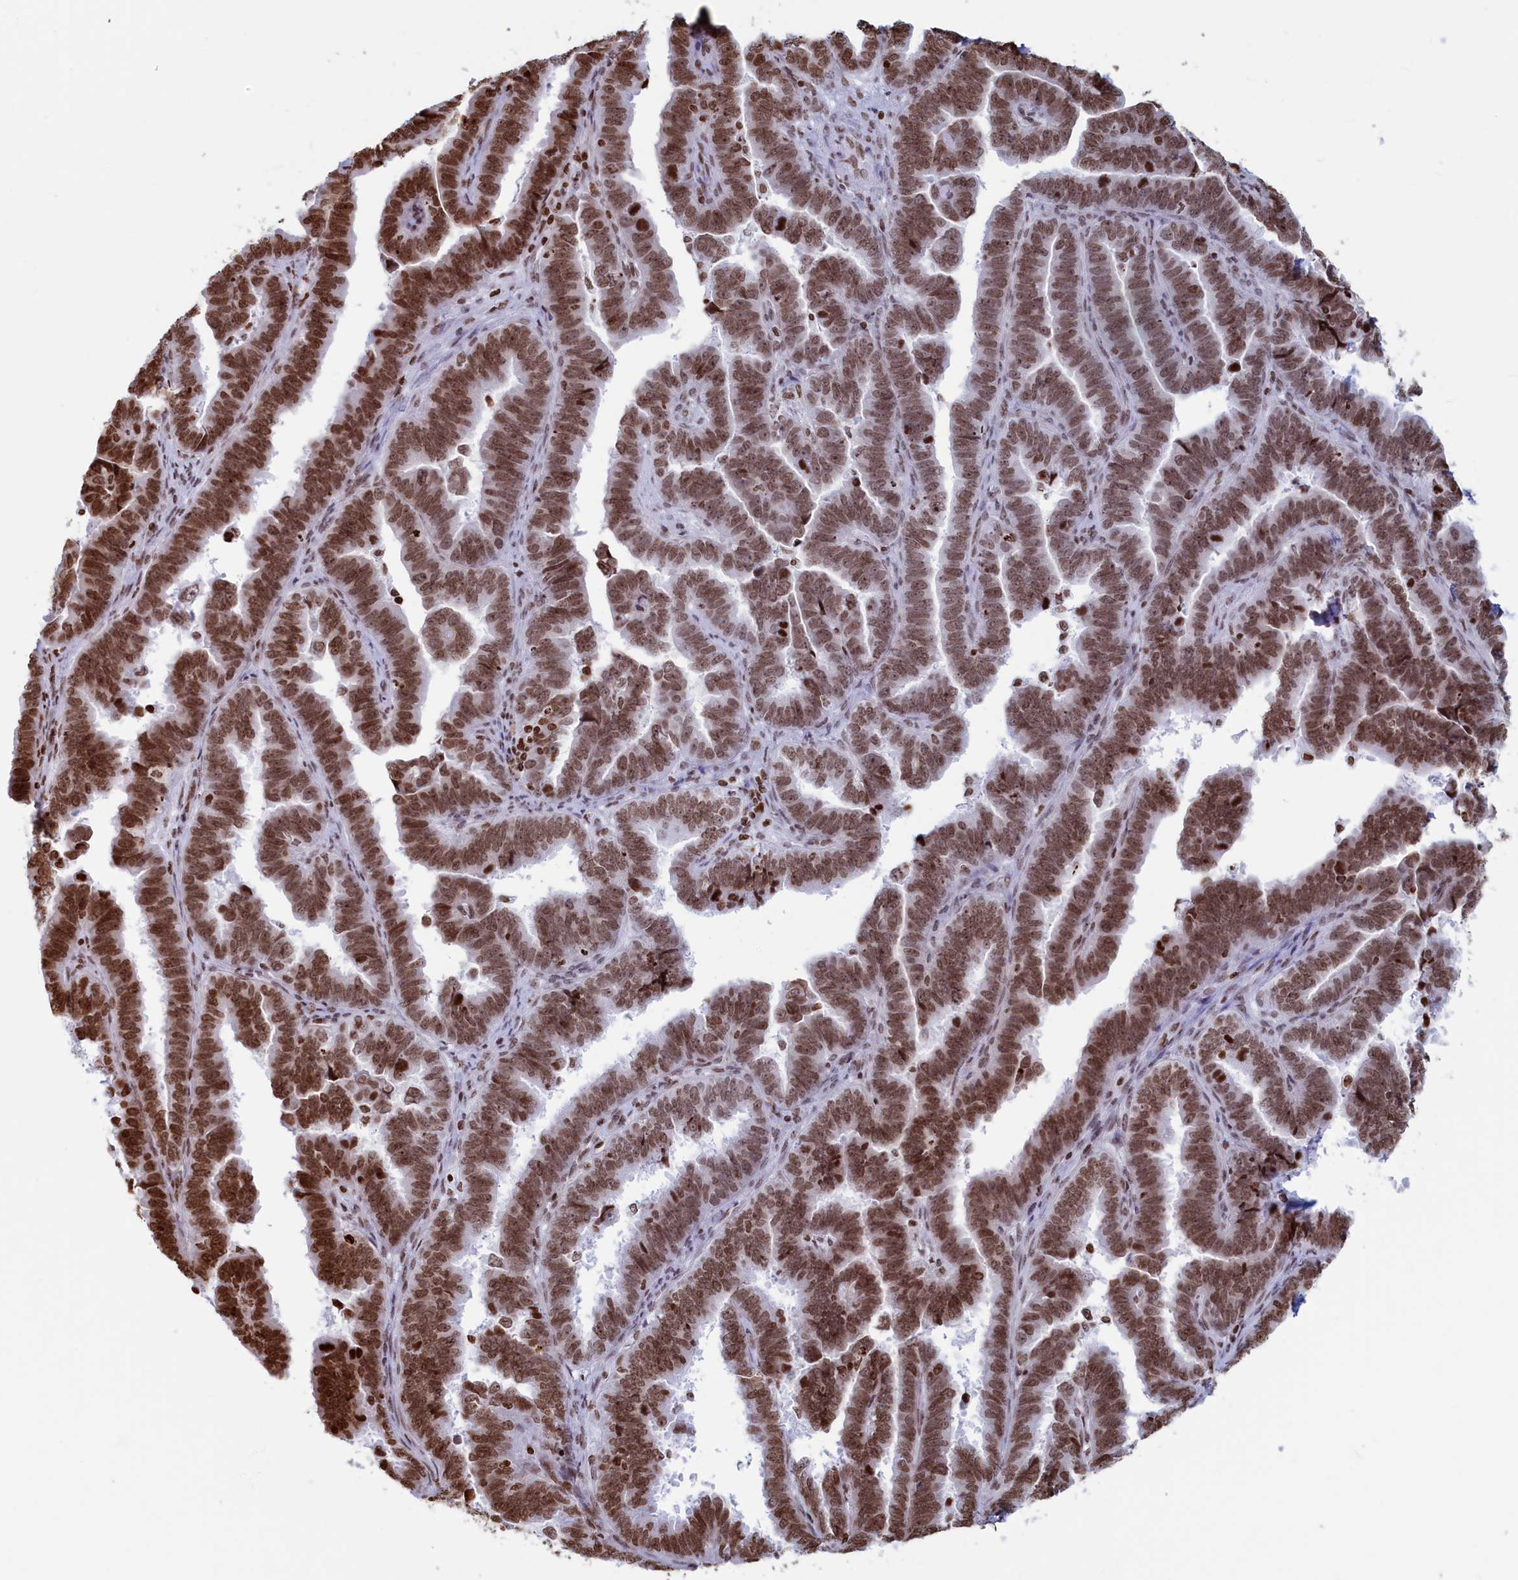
{"staining": {"intensity": "moderate", "quantity": ">75%", "location": "nuclear"}, "tissue": "endometrial cancer", "cell_type": "Tumor cells", "image_type": "cancer", "snomed": [{"axis": "morphology", "description": "Adenocarcinoma, NOS"}, {"axis": "topography", "description": "Endometrium"}], "caption": "Human endometrial cancer stained for a protein (brown) demonstrates moderate nuclear positive positivity in approximately >75% of tumor cells.", "gene": "APOBEC3A", "patient": {"sex": "female", "age": 75}}